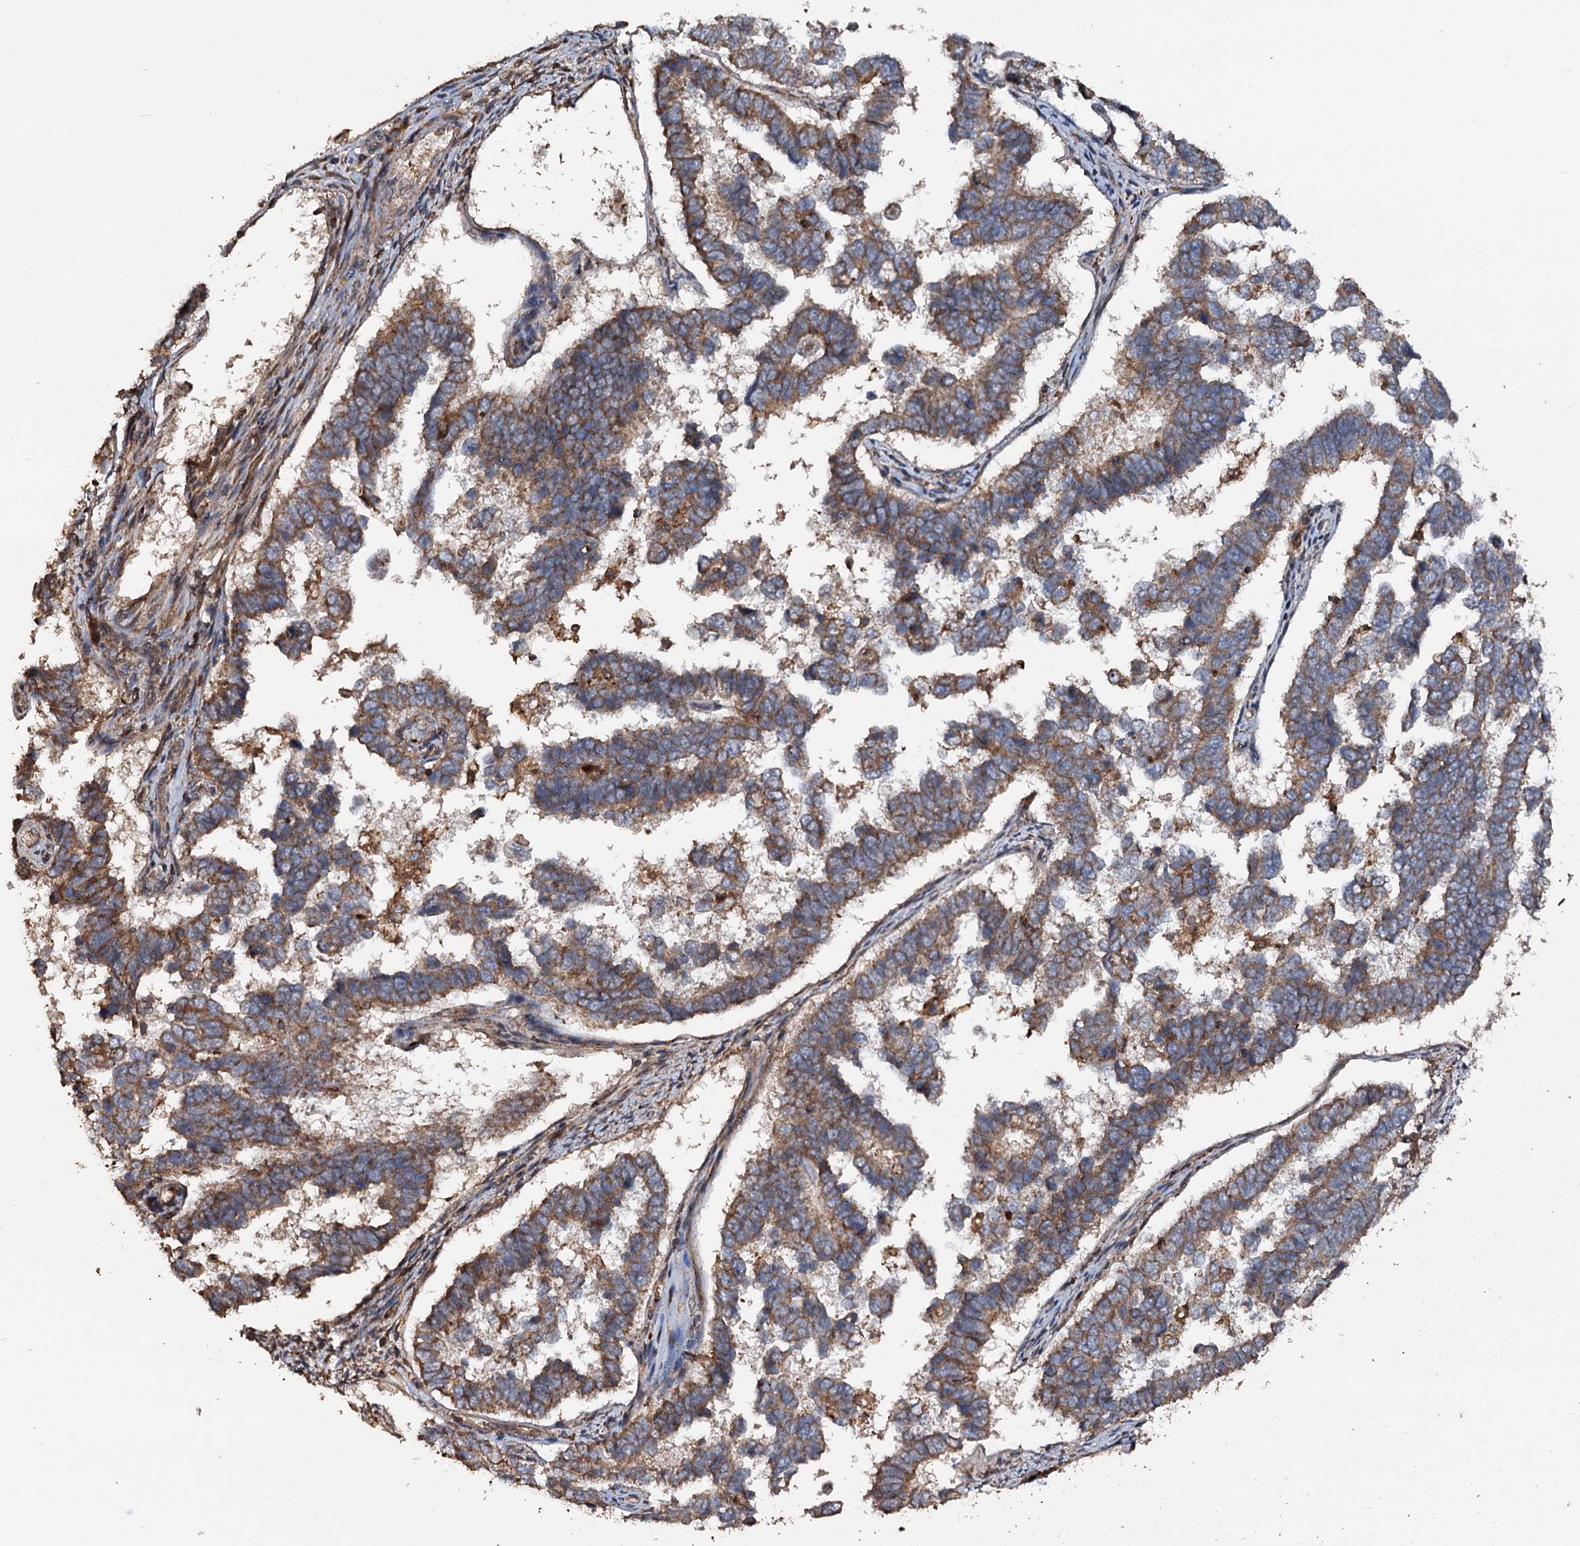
{"staining": {"intensity": "moderate", "quantity": ">75%", "location": "cytoplasmic/membranous"}, "tissue": "endometrial cancer", "cell_type": "Tumor cells", "image_type": "cancer", "snomed": [{"axis": "morphology", "description": "Adenocarcinoma, NOS"}, {"axis": "topography", "description": "Endometrium"}], "caption": "This micrograph reveals IHC staining of endometrial cancer, with medium moderate cytoplasmic/membranous expression in about >75% of tumor cells.", "gene": "NOTCH2NLA", "patient": {"sex": "female", "age": 75}}